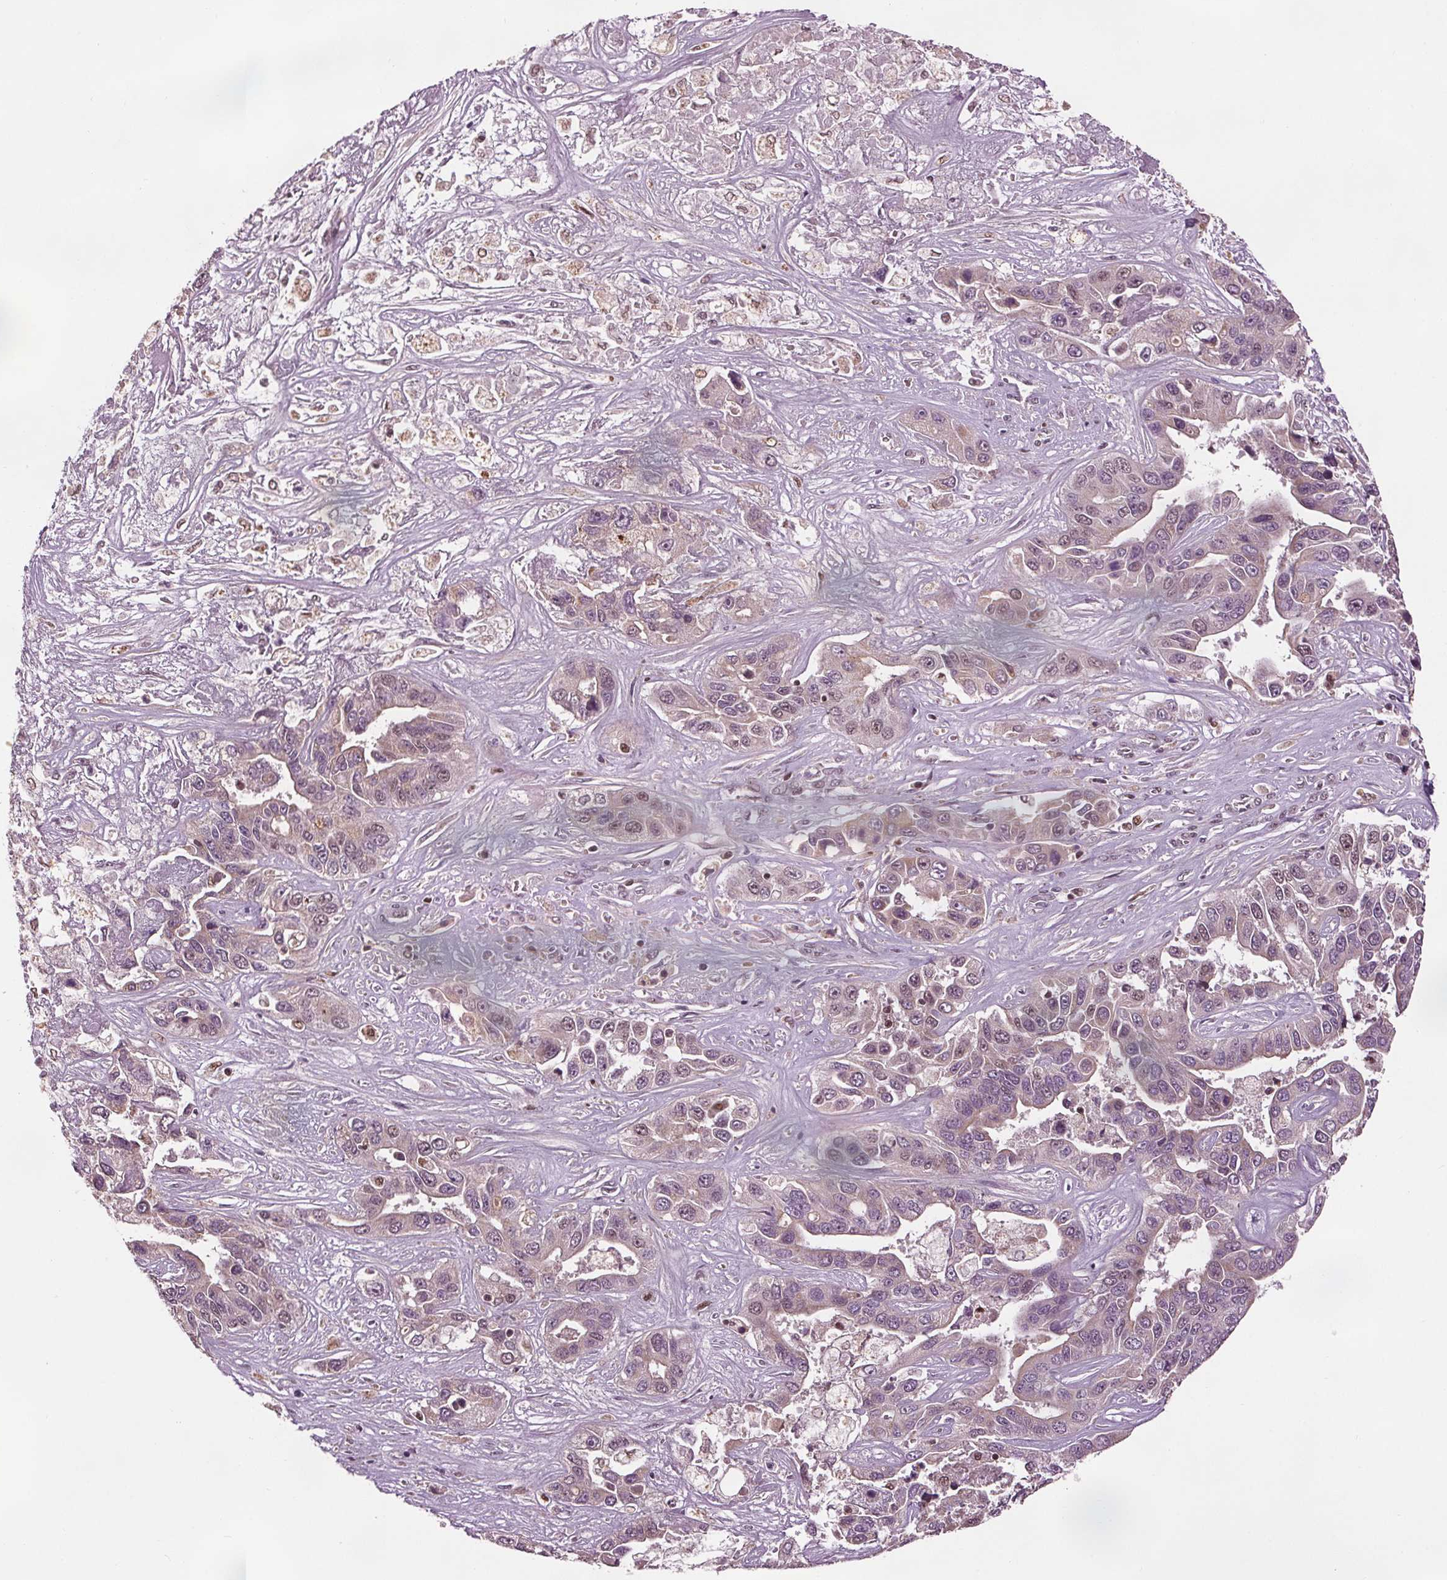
{"staining": {"intensity": "weak", "quantity": "<25%", "location": "cytoplasmic/membranous,nuclear"}, "tissue": "liver cancer", "cell_type": "Tumor cells", "image_type": "cancer", "snomed": [{"axis": "morphology", "description": "Cholangiocarcinoma"}, {"axis": "topography", "description": "Liver"}], "caption": "High magnification brightfield microscopy of liver cholangiocarcinoma stained with DAB (3,3'-diaminobenzidine) (brown) and counterstained with hematoxylin (blue): tumor cells show no significant staining.", "gene": "DDX11", "patient": {"sex": "female", "age": 52}}